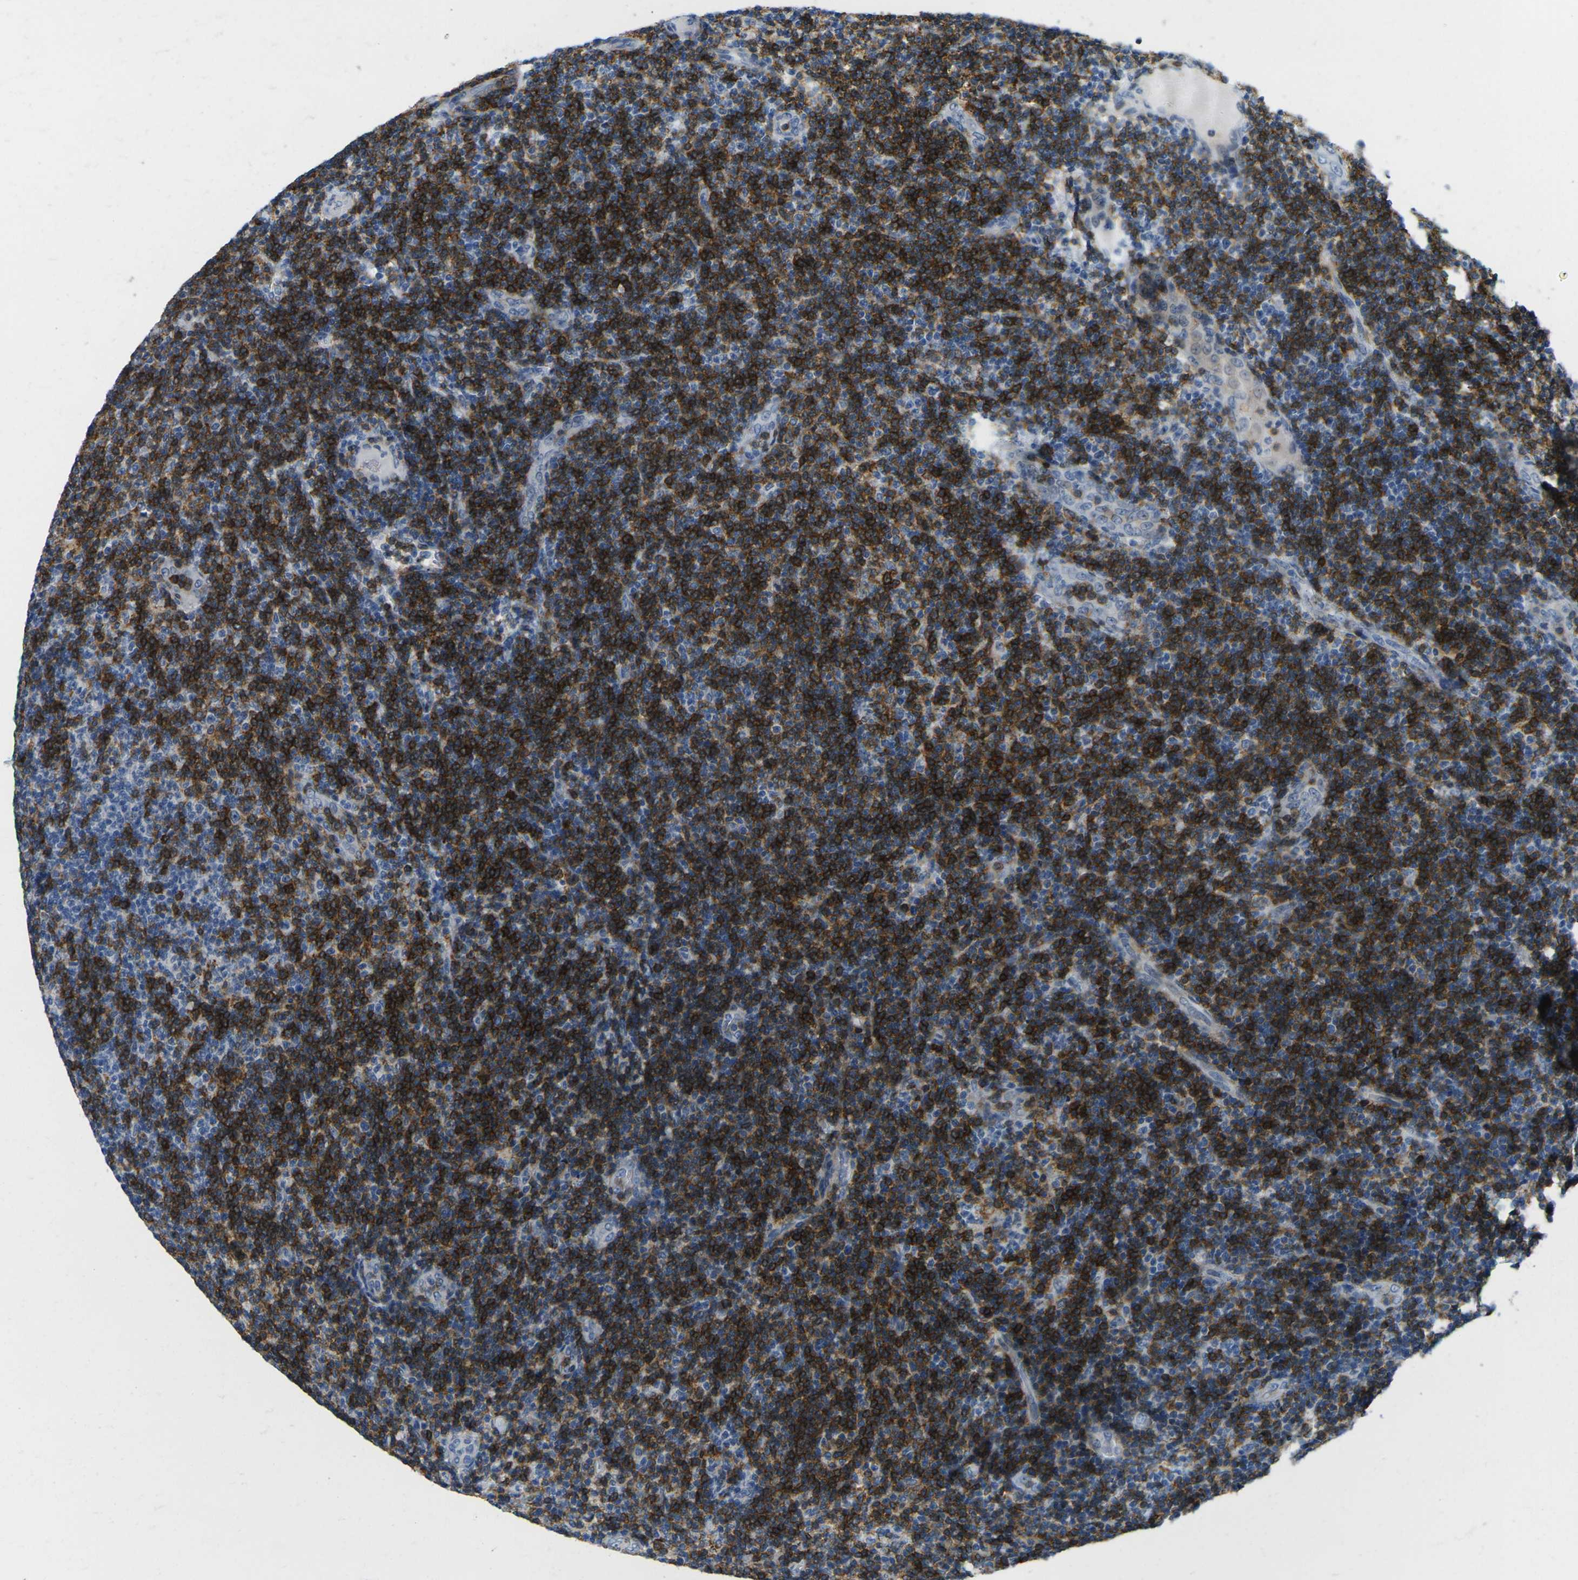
{"staining": {"intensity": "strong", "quantity": ">75%", "location": "cytoplasmic/membranous"}, "tissue": "lymphoma", "cell_type": "Tumor cells", "image_type": "cancer", "snomed": [{"axis": "morphology", "description": "Malignant lymphoma, non-Hodgkin's type, Low grade"}, {"axis": "topography", "description": "Lymph node"}], "caption": "Human lymphoma stained with a protein marker demonstrates strong staining in tumor cells.", "gene": "CD3D", "patient": {"sex": "male", "age": 83}}